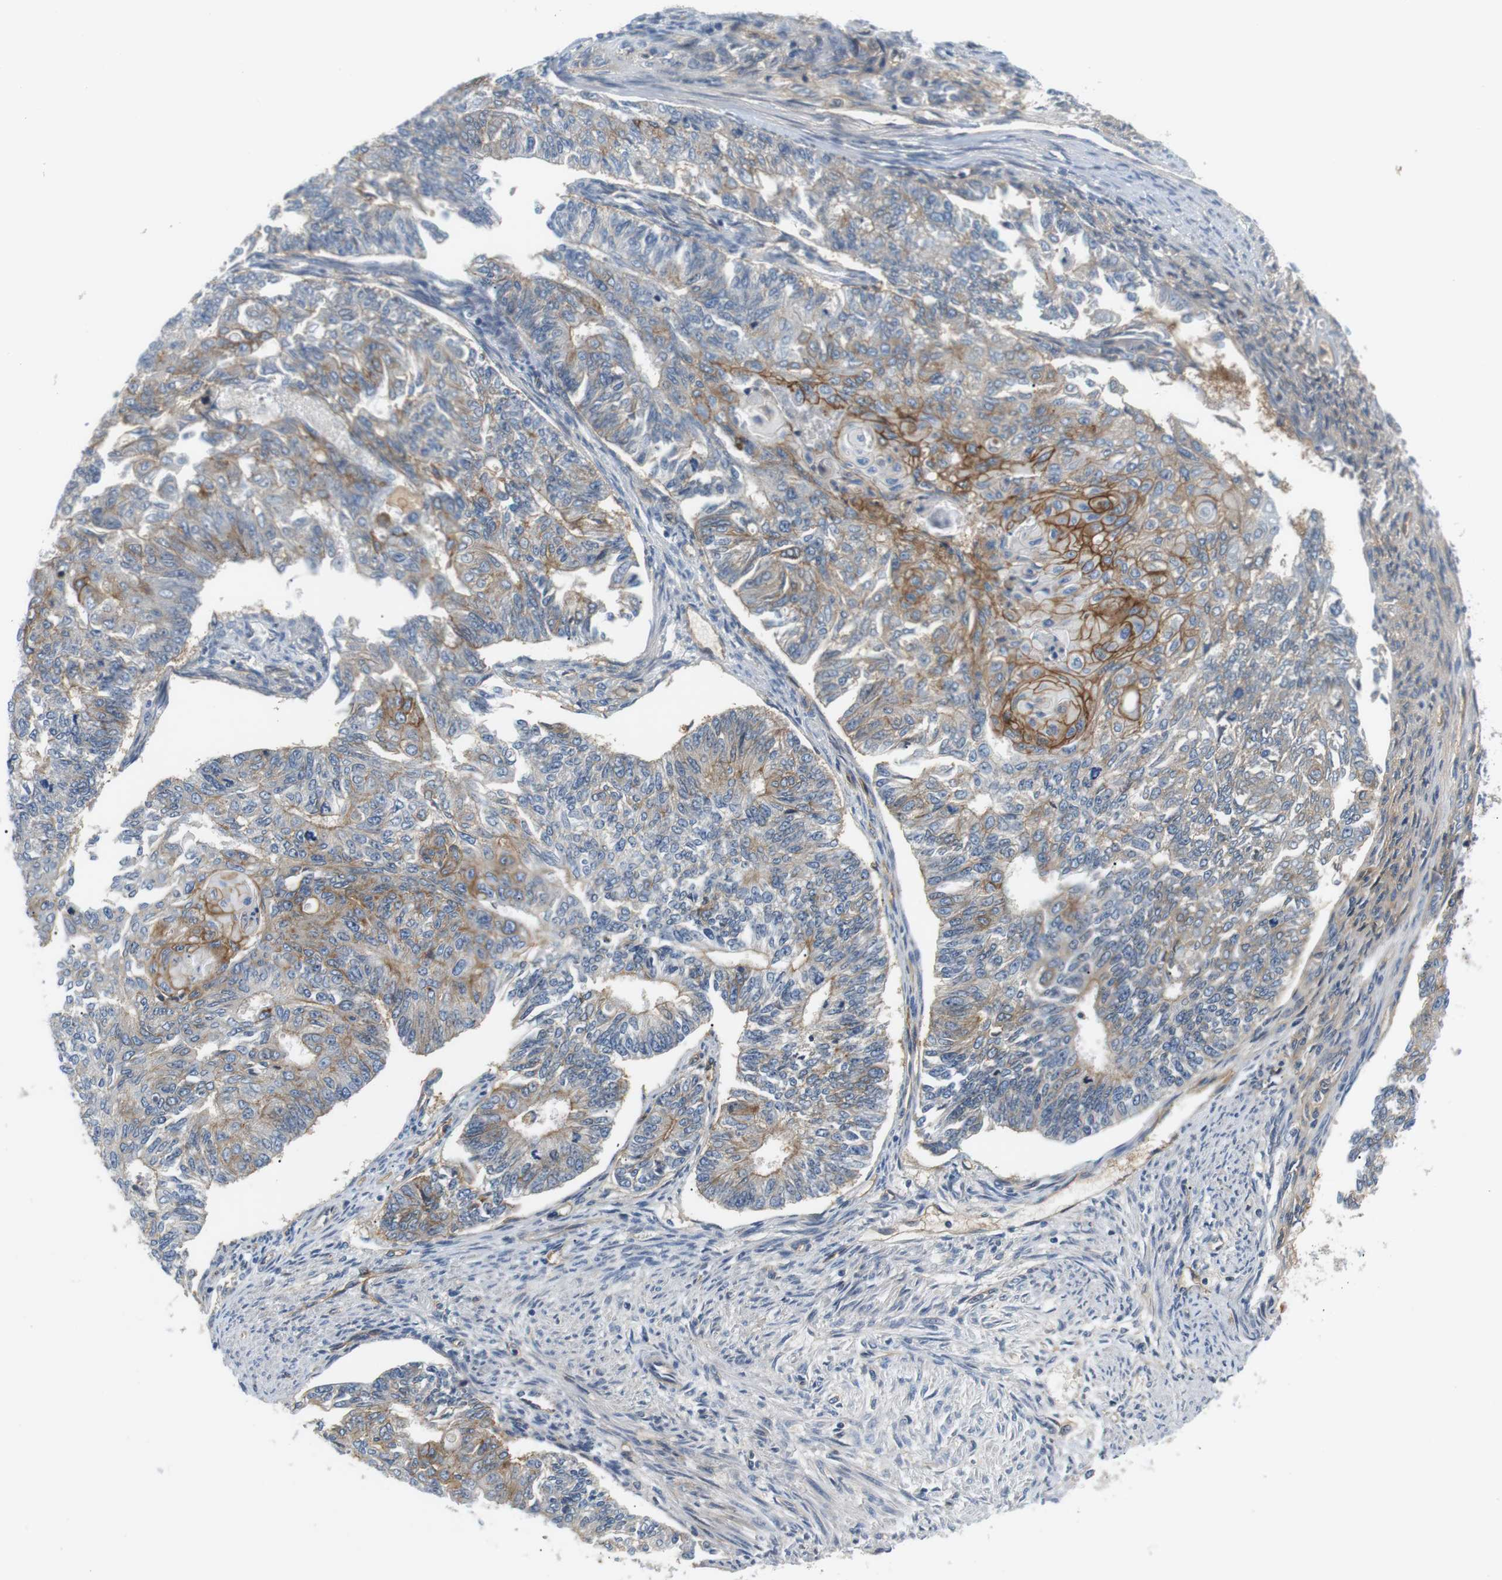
{"staining": {"intensity": "moderate", "quantity": "25%-75%", "location": "cytoplasmic/membranous"}, "tissue": "endometrial cancer", "cell_type": "Tumor cells", "image_type": "cancer", "snomed": [{"axis": "morphology", "description": "Adenocarcinoma, NOS"}, {"axis": "topography", "description": "Endometrium"}], "caption": "Immunohistochemical staining of endometrial cancer (adenocarcinoma) shows moderate cytoplasmic/membranous protein positivity in approximately 25%-75% of tumor cells. The staining is performed using DAB brown chromogen to label protein expression. The nuclei are counter-stained blue using hematoxylin.", "gene": "SLC30A1", "patient": {"sex": "female", "age": 32}}